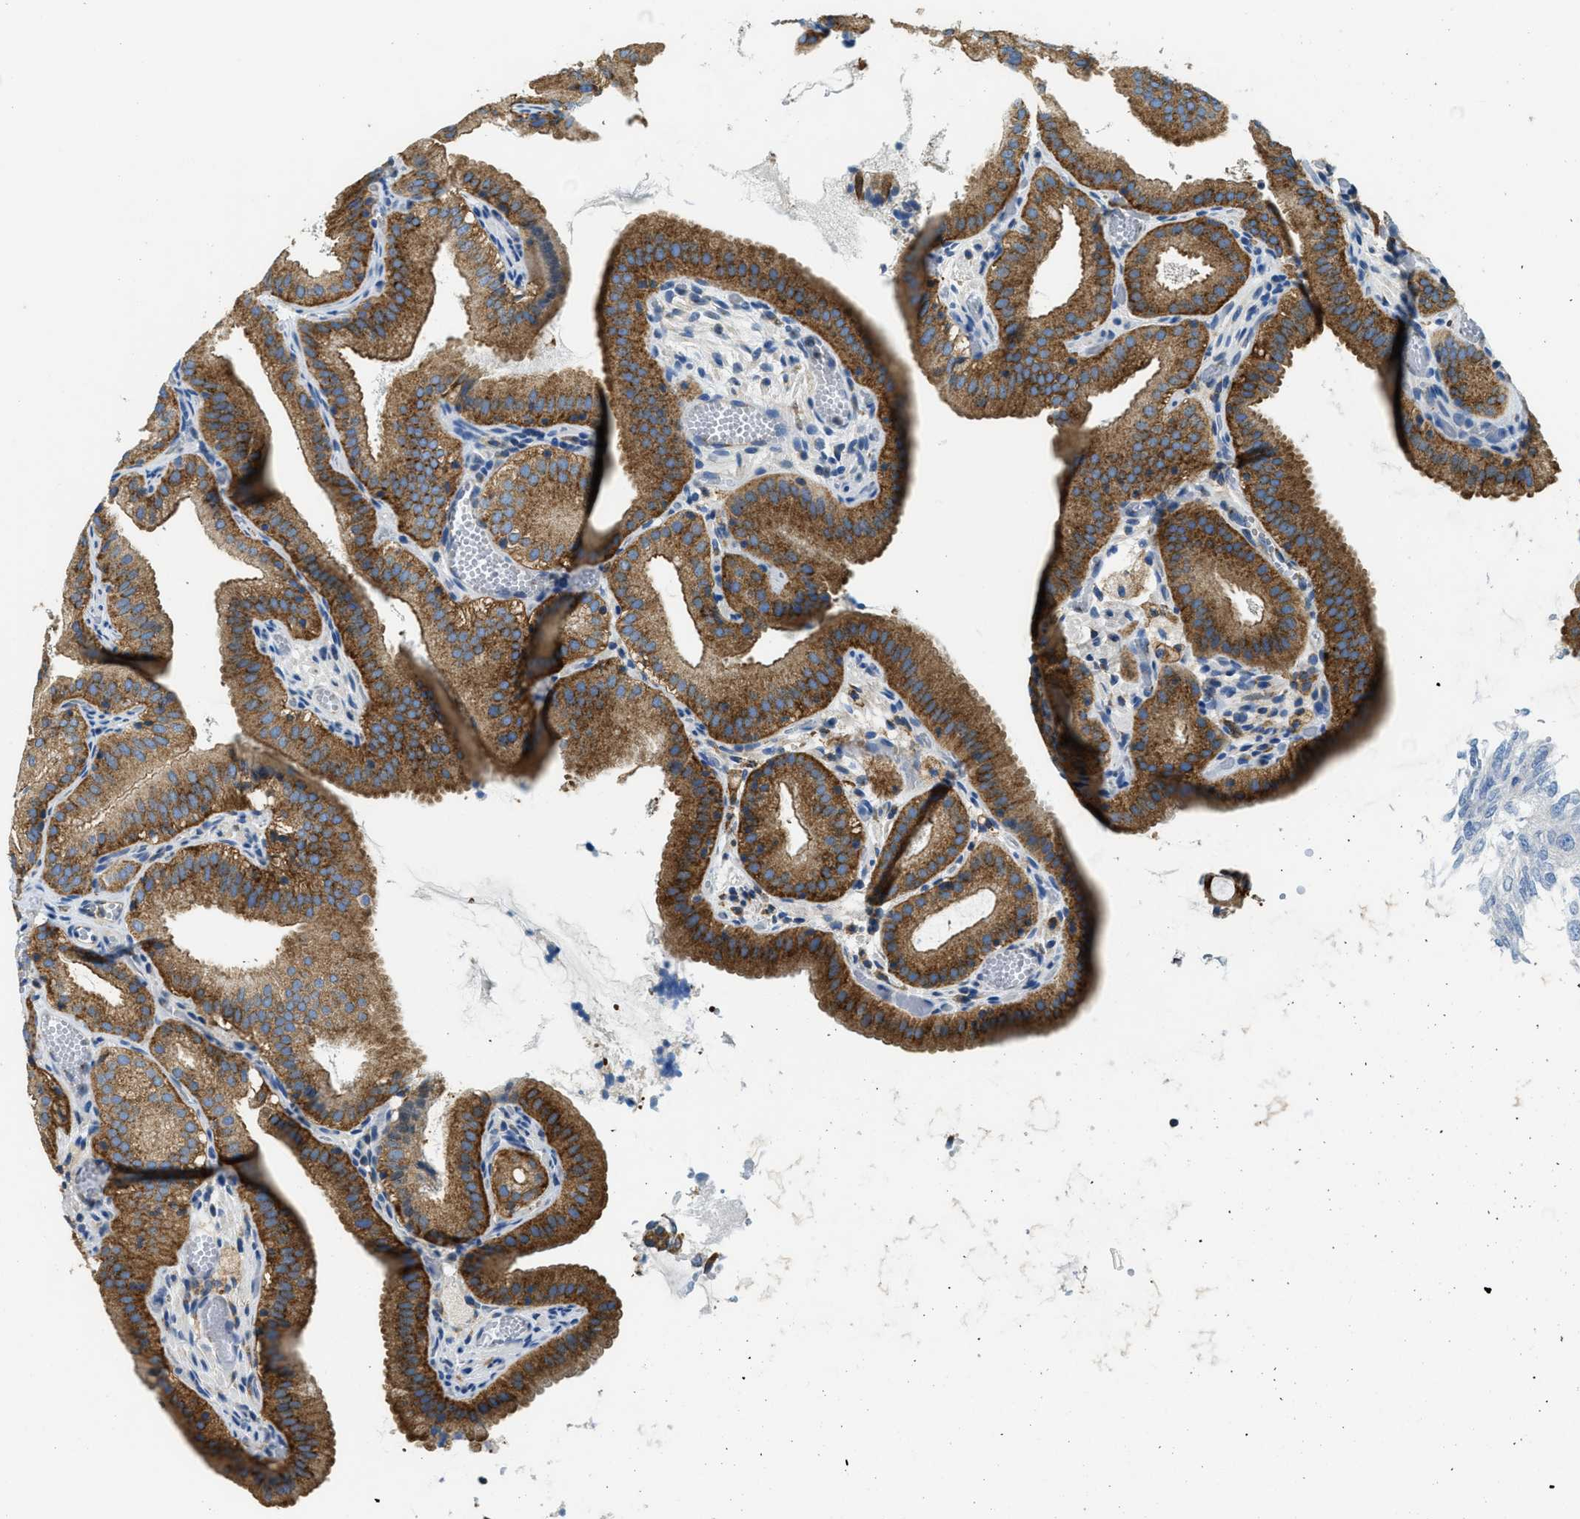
{"staining": {"intensity": "strong", "quantity": ">75%", "location": "cytoplasmic/membranous"}, "tissue": "gallbladder", "cell_type": "Glandular cells", "image_type": "normal", "snomed": [{"axis": "morphology", "description": "Normal tissue, NOS"}, {"axis": "topography", "description": "Gallbladder"}], "caption": "Immunohistochemical staining of normal gallbladder demonstrates >75% levels of strong cytoplasmic/membranous protein positivity in about >75% of glandular cells.", "gene": "AP2B1", "patient": {"sex": "male", "age": 54}}